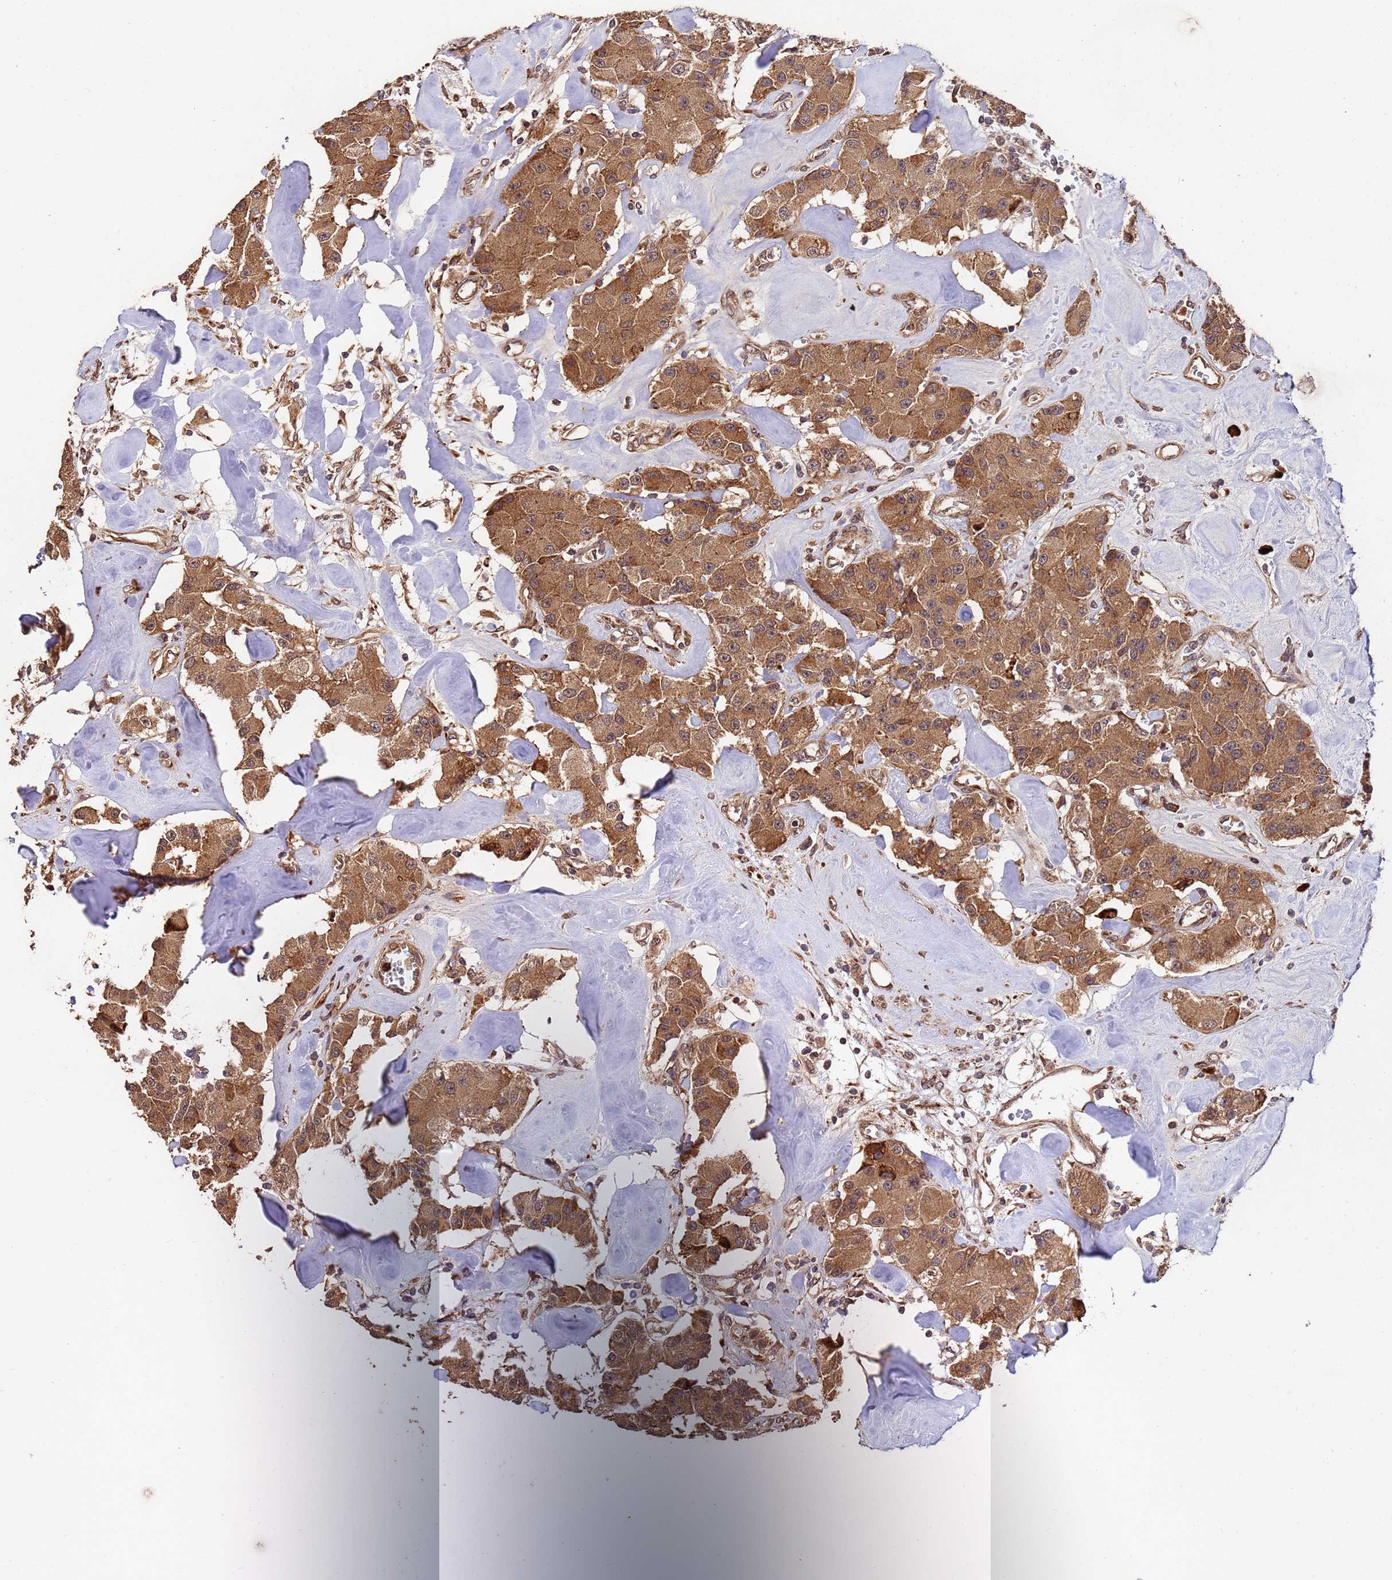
{"staining": {"intensity": "moderate", "quantity": ">75%", "location": "cytoplasmic/membranous,nuclear"}, "tissue": "carcinoid", "cell_type": "Tumor cells", "image_type": "cancer", "snomed": [{"axis": "morphology", "description": "Carcinoid, malignant, NOS"}, {"axis": "topography", "description": "Pancreas"}], "caption": "DAB (3,3'-diaminobenzidine) immunohistochemical staining of human carcinoid (malignant) demonstrates moderate cytoplasmic/membranous and nuclear protein positivity in about >75% of tumor cells.", "gene": "ZNF619", "patient": {"sex": "male", "age": 41}}